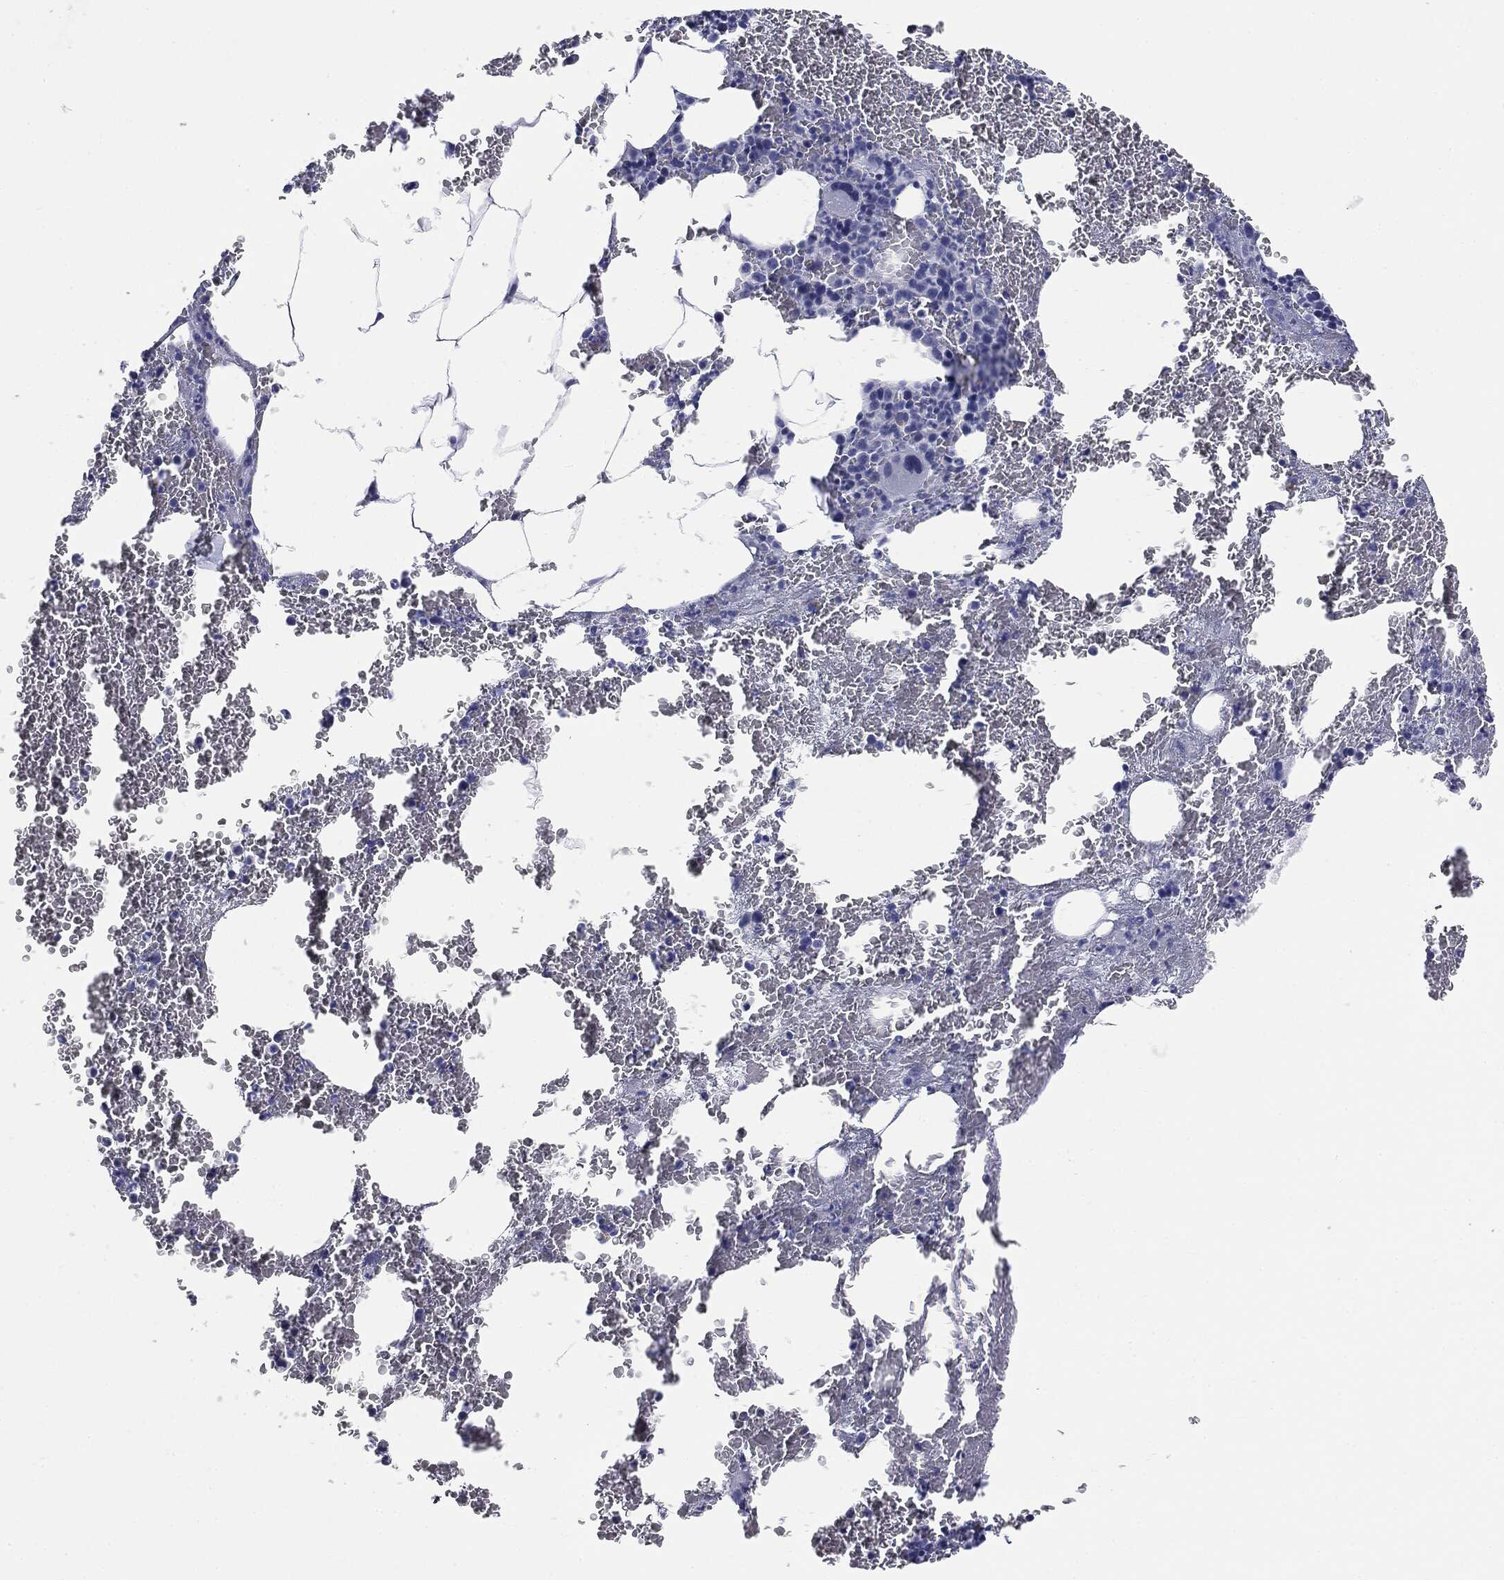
{"staining": {"intensity": "negative", "quantity": "none", "location": "none"}, "tissue": "bone marrow", "cell_type": "Hematopoietic cells", "image_type": "normal", "snomed": [{"axis": "morphology", "description": "Normal tissue, NOS"}, {"axis": "topography", "description": "Bone marrow"}], "caption": "IHC of normal bone marrow shows no staining in hematopoietic cells.", "gene": "ATP2A1", "patient": {"sex": "male", "age": 91}}